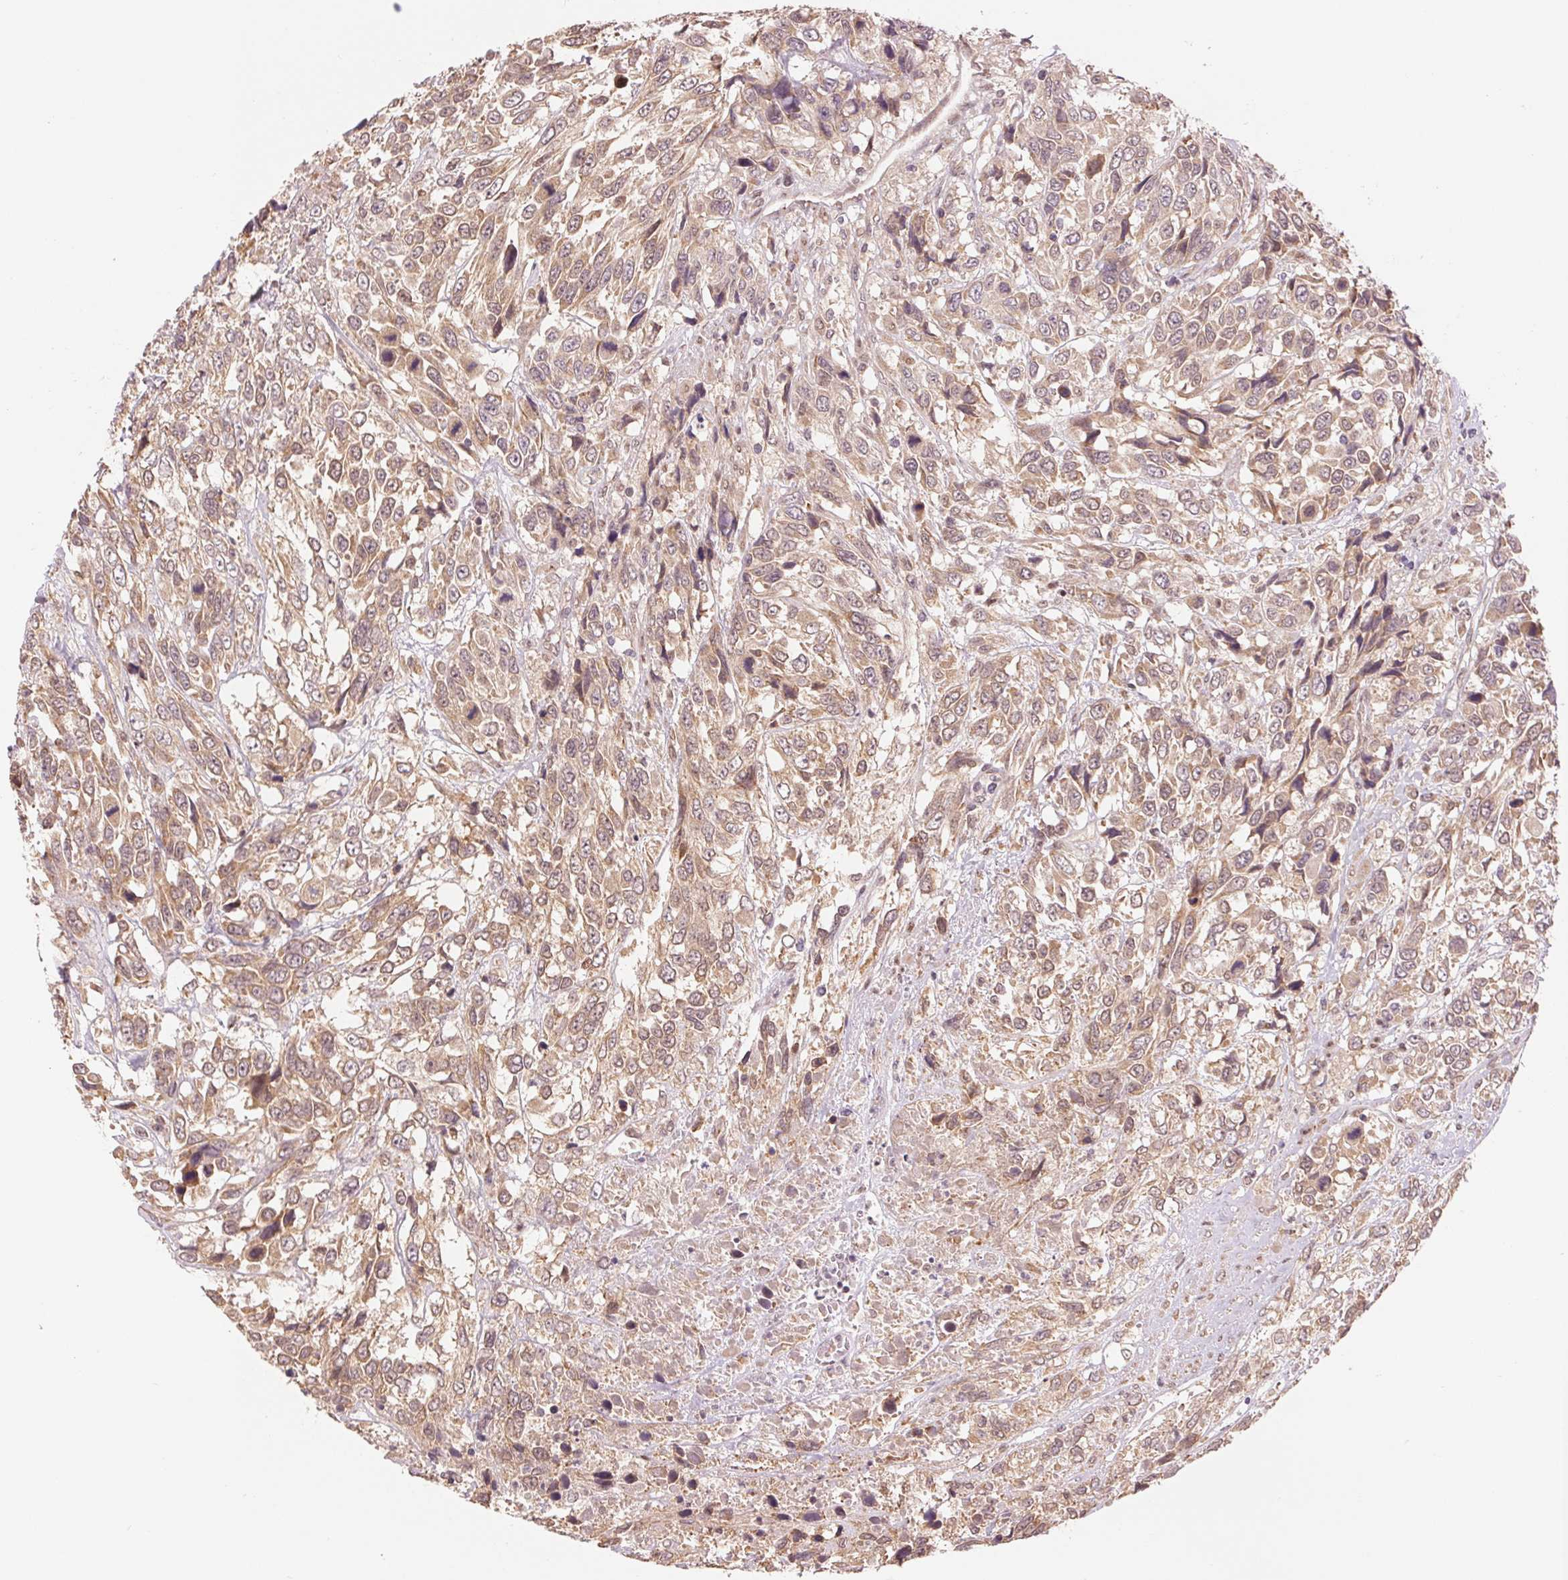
{"staining": {"intensity": "weak", "quantity": "25%-75%", "location": "cytoplasmic/membranous,nuclear"}, "tissue": "urothelial cancer", "cell_type": "Tumor cells", "image_type": "cancer", "snomed": [{"axis": "morphology", "description": "Urothelial carcinoma, High grade"}, {"axis": "topography", "description": "Urinary bladder"}], "caption": "Protein staining demonstrates weak cytoplasmic/membranous and nuclear staining in approximately 25%-75% of tumor cells in urothelial cancer.", "gene": "ERI3", "patient": {"sex": "female", "age": 70}}